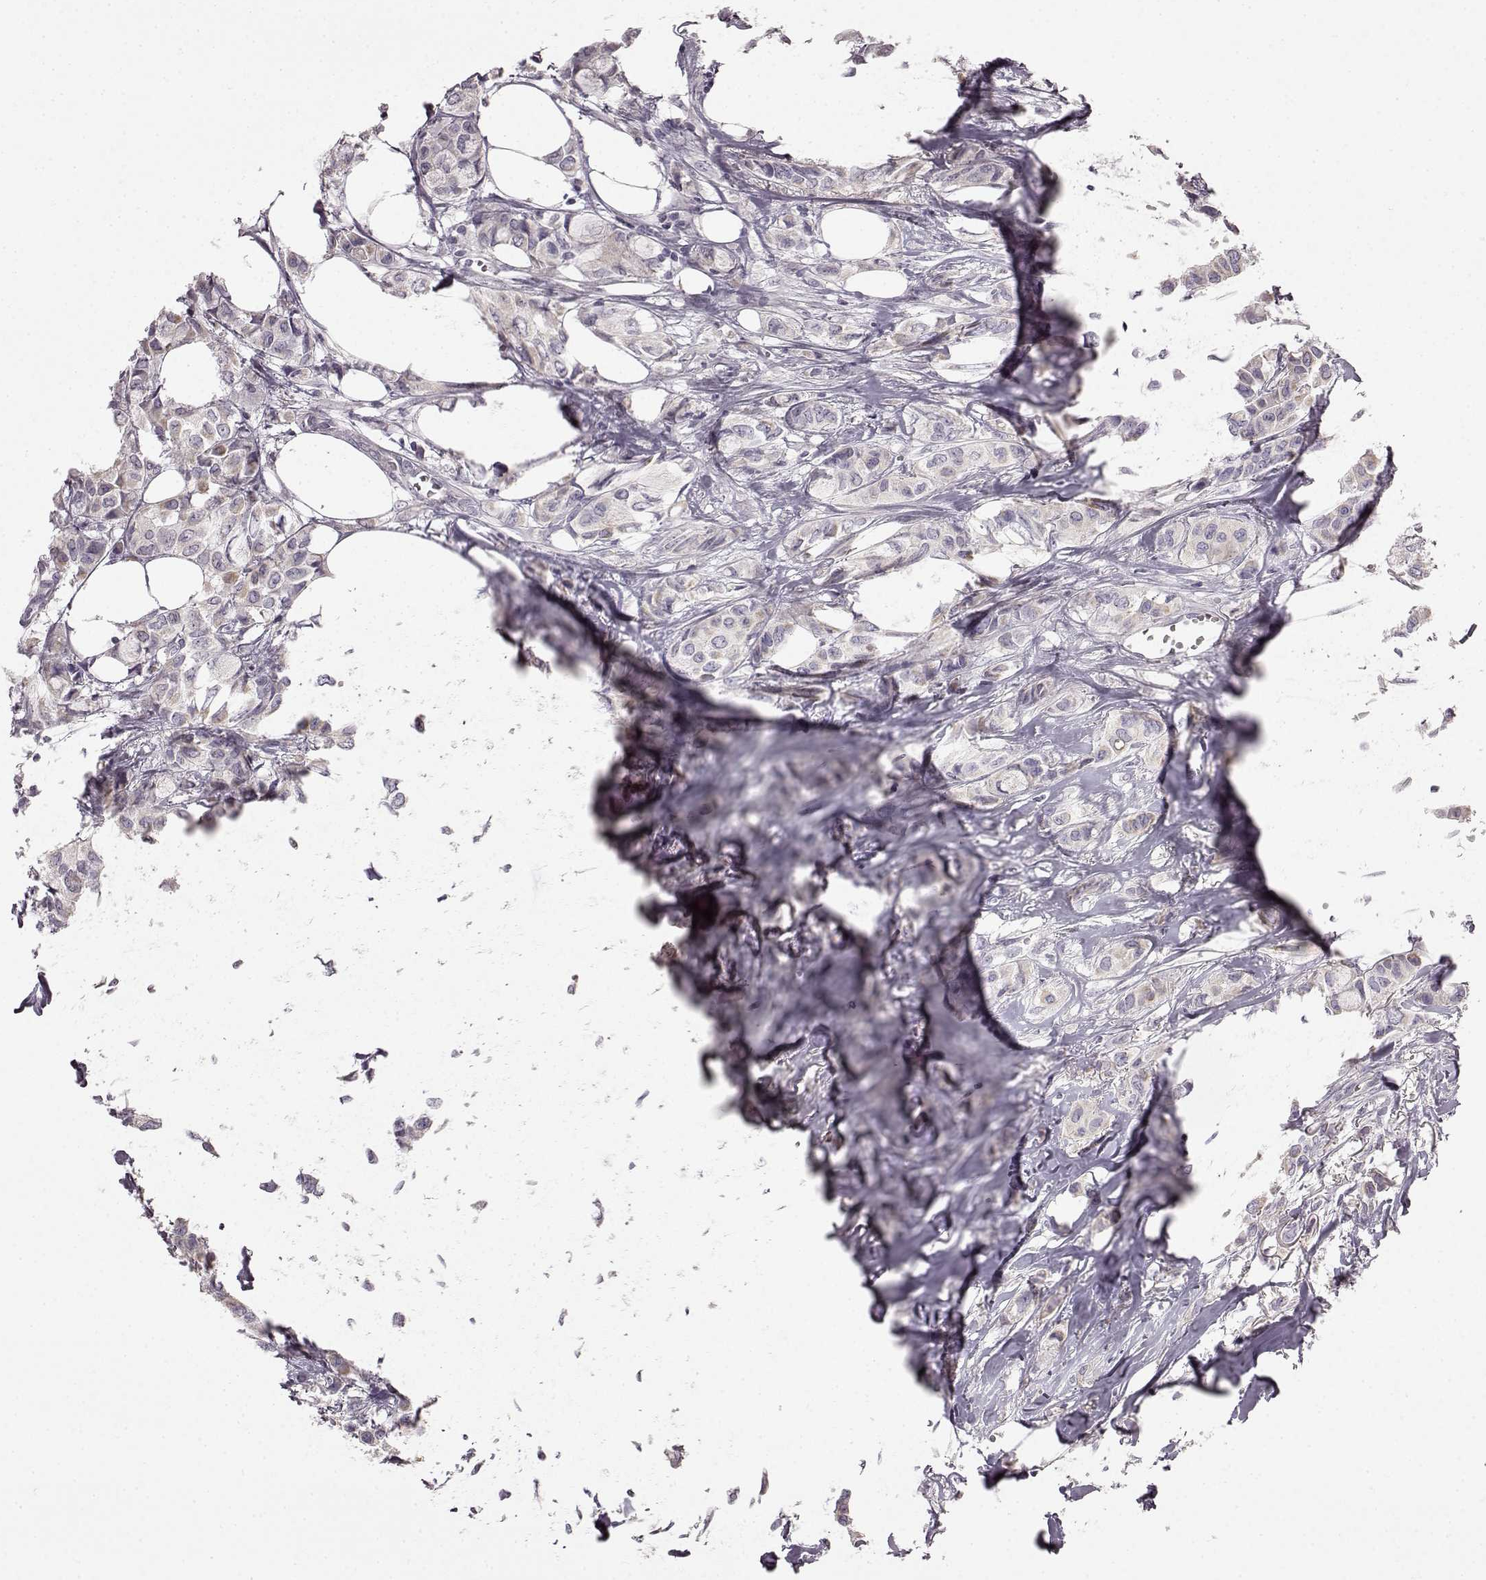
{"staining": {"intensity": "negative", "quantity": "none", "location": "none"}, "tissue": "breast cancer", "cell_type": "Tumor cells", "image_type": "cancer", "snomed": [{"axis": "morphology", "description": "Duct carcinoma"}, {"axis": "topography", "description": "Breast"}], "caption": "Immunohistochemistry of human breast invasive ductal carcinoma displays no staining in tumor cells.", "gene": "KRT85", "patient": {"sex": "female", "age": 85}}